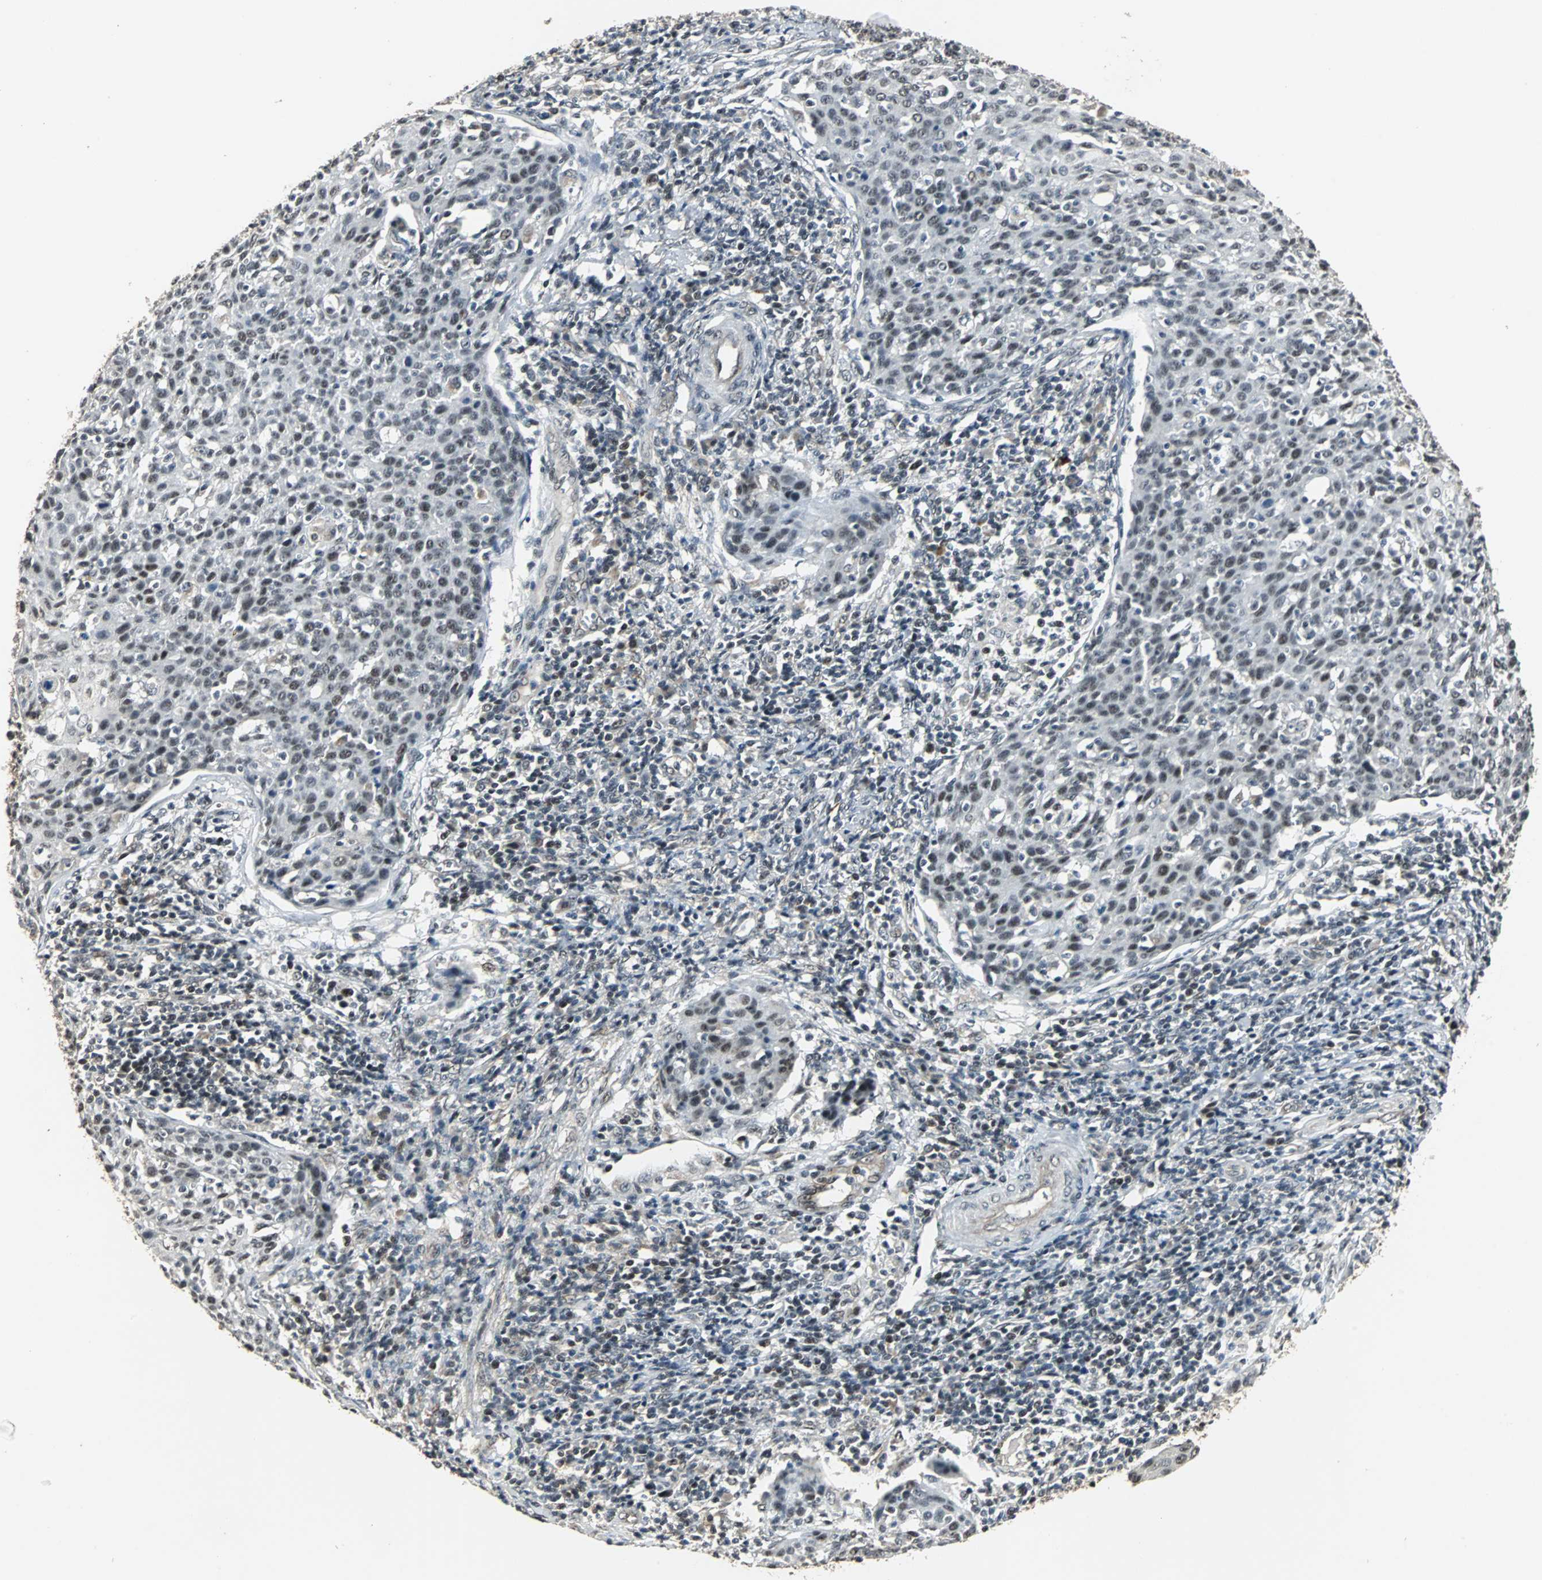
{"staining": {"intensity": "moderate", "quantity": ">75%", "location": "nuclear"}, "tissue": "cervical cancer", "cell_type": "Tumor cells", "image_type": "cancer", "snomed": [{"axis": "morphology", "description": "Squamous cell carcinoma, NOS"}, {"axis": "topography", "description": "Cervix"}], "caption": "A medium amount of moderate nuclear staining is appreciated in about >75% of tumor cells in cervical cancer tissue. The staining is performed using DAB (3,3'-diaminobenzidine) brown chromogen to label protein expression. The nuclei are counter-stained blue using hematoxylin.", "gene": "MED4", "patient": {"sex": "female", "age": 38}}